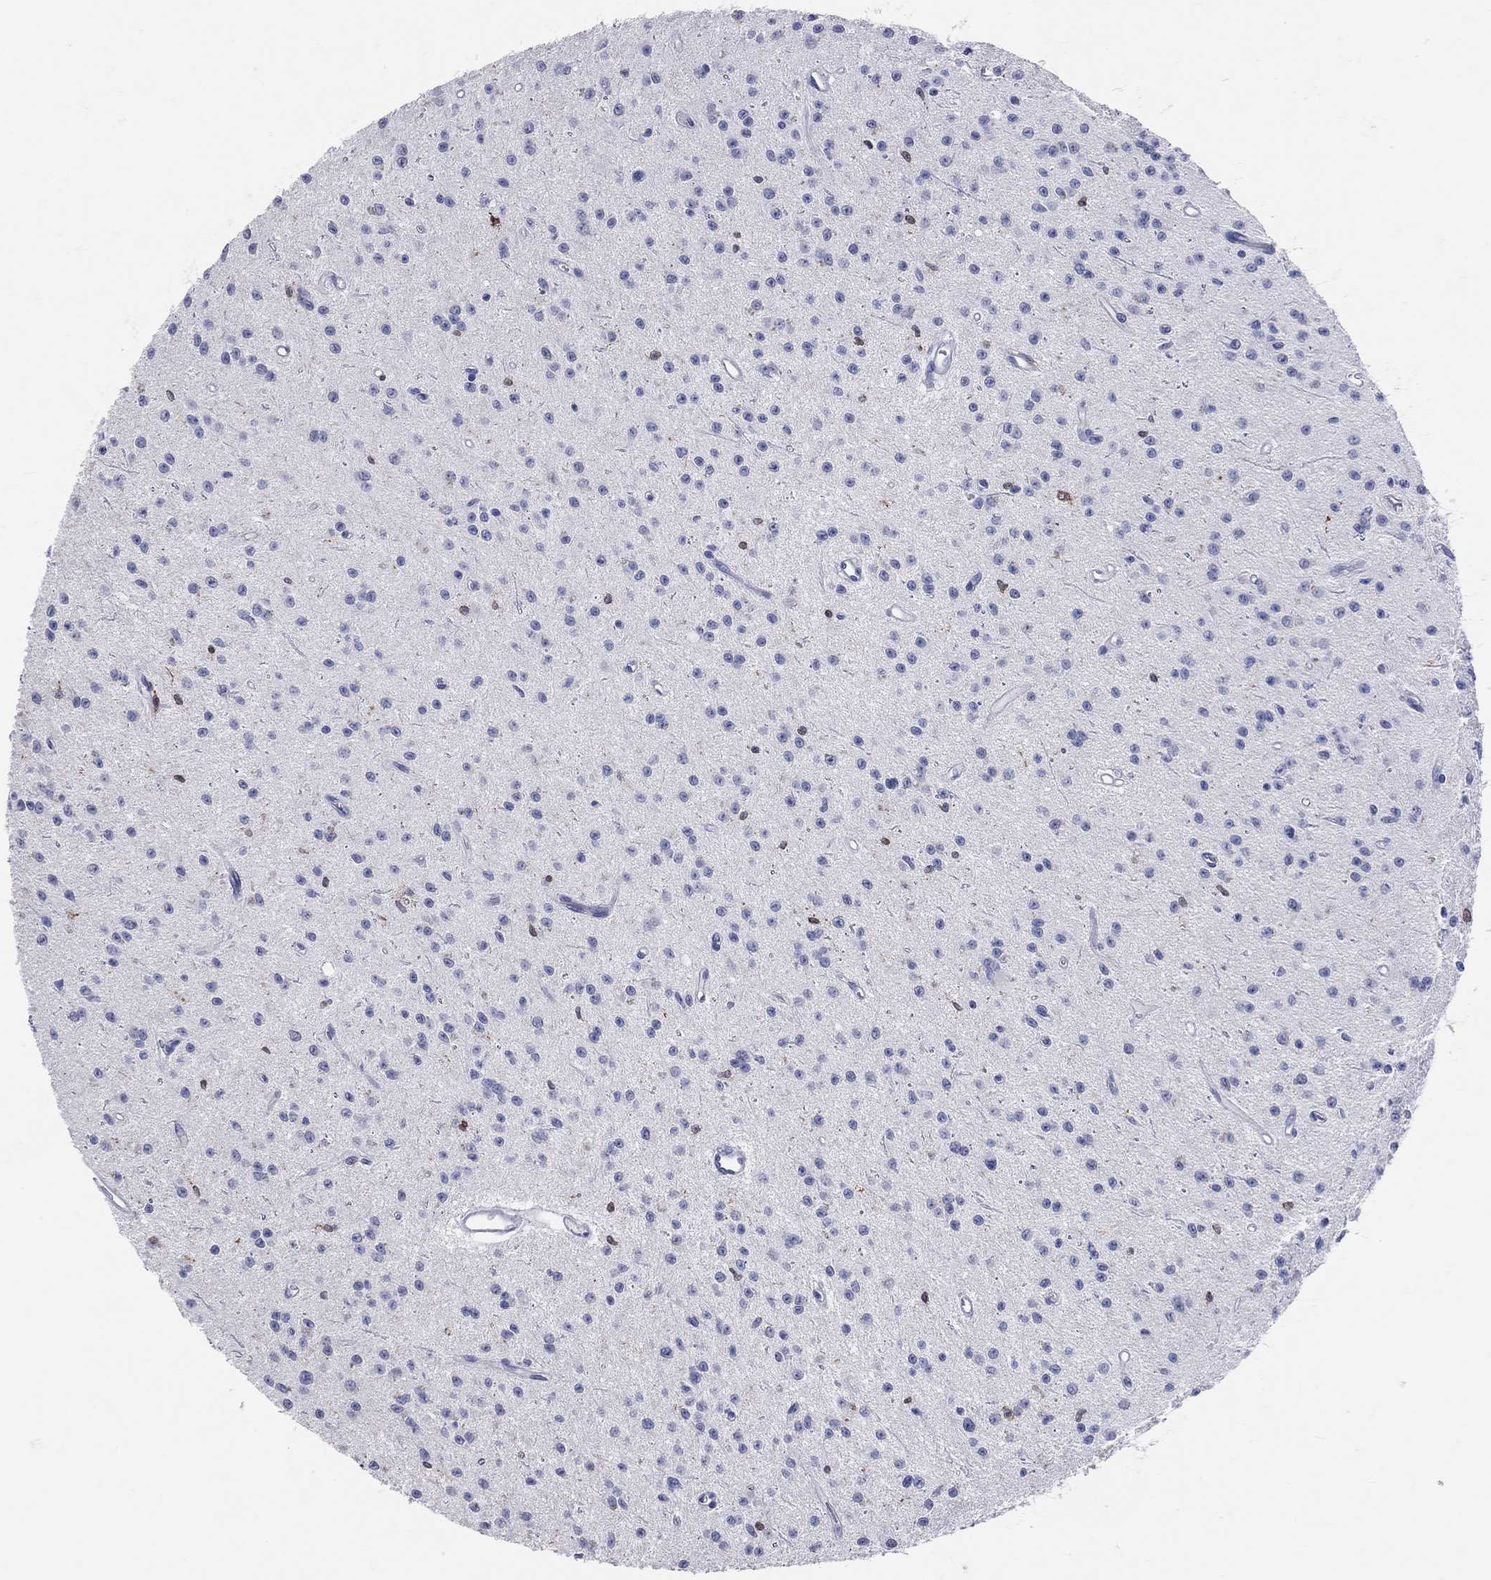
{"staining": {"intensity": "negative", "quantity": "none", "location": "none"}, "tissue": "glioma", "cell_type": "Tumor cells", "image_type": "cancer", "snomed": [{"axis": "morphology", "description": "Glioma, malignant, Low grade"}, {"axis": "topography", "description": "Brain"}], "caption": "Malignant low-grade glioma stained for a protein using immunohistochemistry demonstrates no staining tumor cells.", "gene": "CD74", "patient": {"sex": "female", "age": 45}}